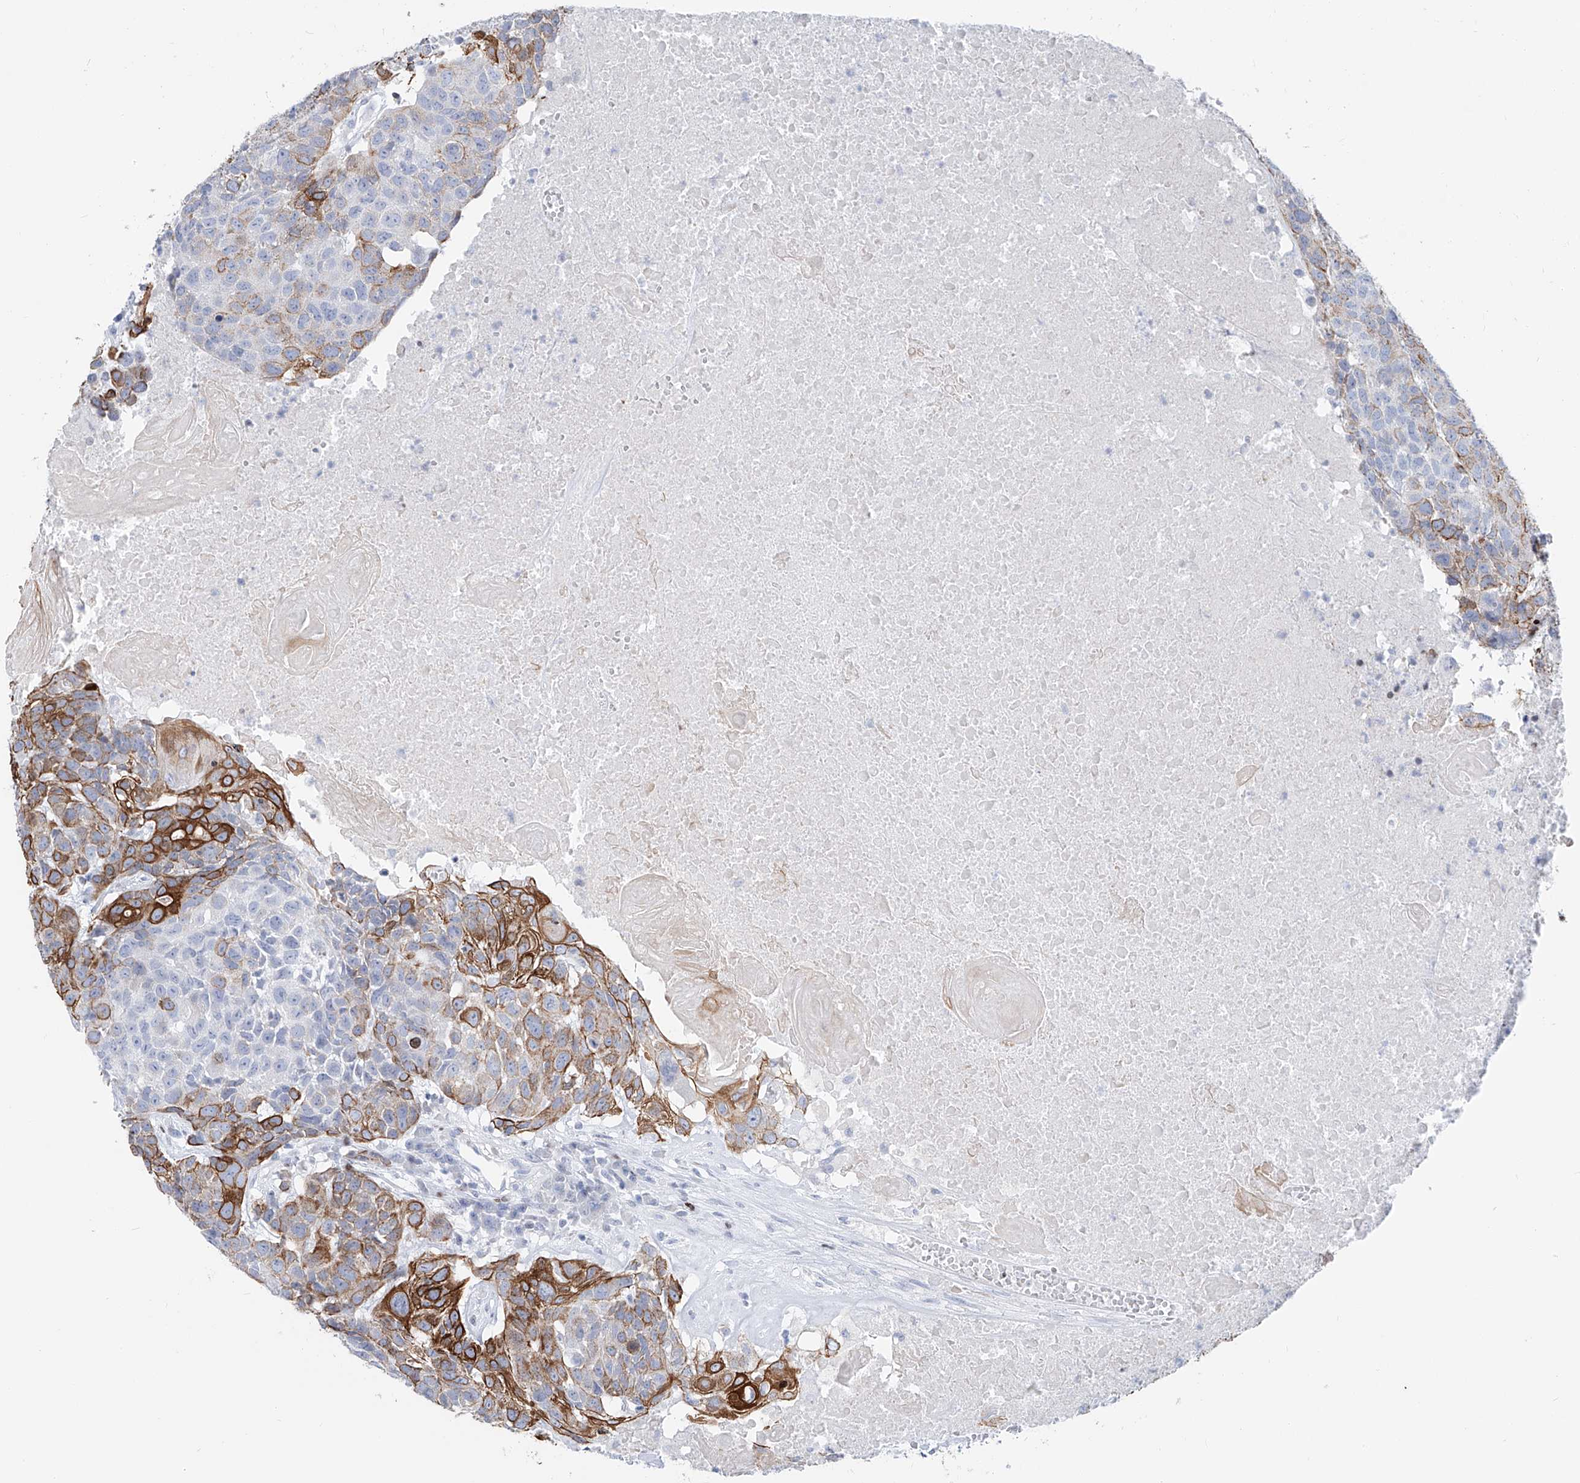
{"staining": {"intensity": "moderate", "quantity": "25%-75%", "location": "cytoplasmic/membranous"}, "tissue": "head and neck cancer", "cell_type": "Tumor cells", "image_type": "cancer", "snomed": [{"axis": "morphology", "description": "Squamous cell carcinoma, NOS"}, {"axis": "topography", "description": "Head-Neck"}], "caption": "Head and neck cancer (squamous cell carcinoma) stained with DAB (3,3'-diaminobenzidine) immunohistochemistry (IHC) demonstrates medium levels of moderate cytoplasmic/membranous positivity in about 25%-75% of tumor cells. The staining was performed using DAB, with brown indicating positive protein expression. Nuclei are stained blue with hematoxylin.", "gene": "FRS3", "patient": {"sex": "male", "age": 66}}